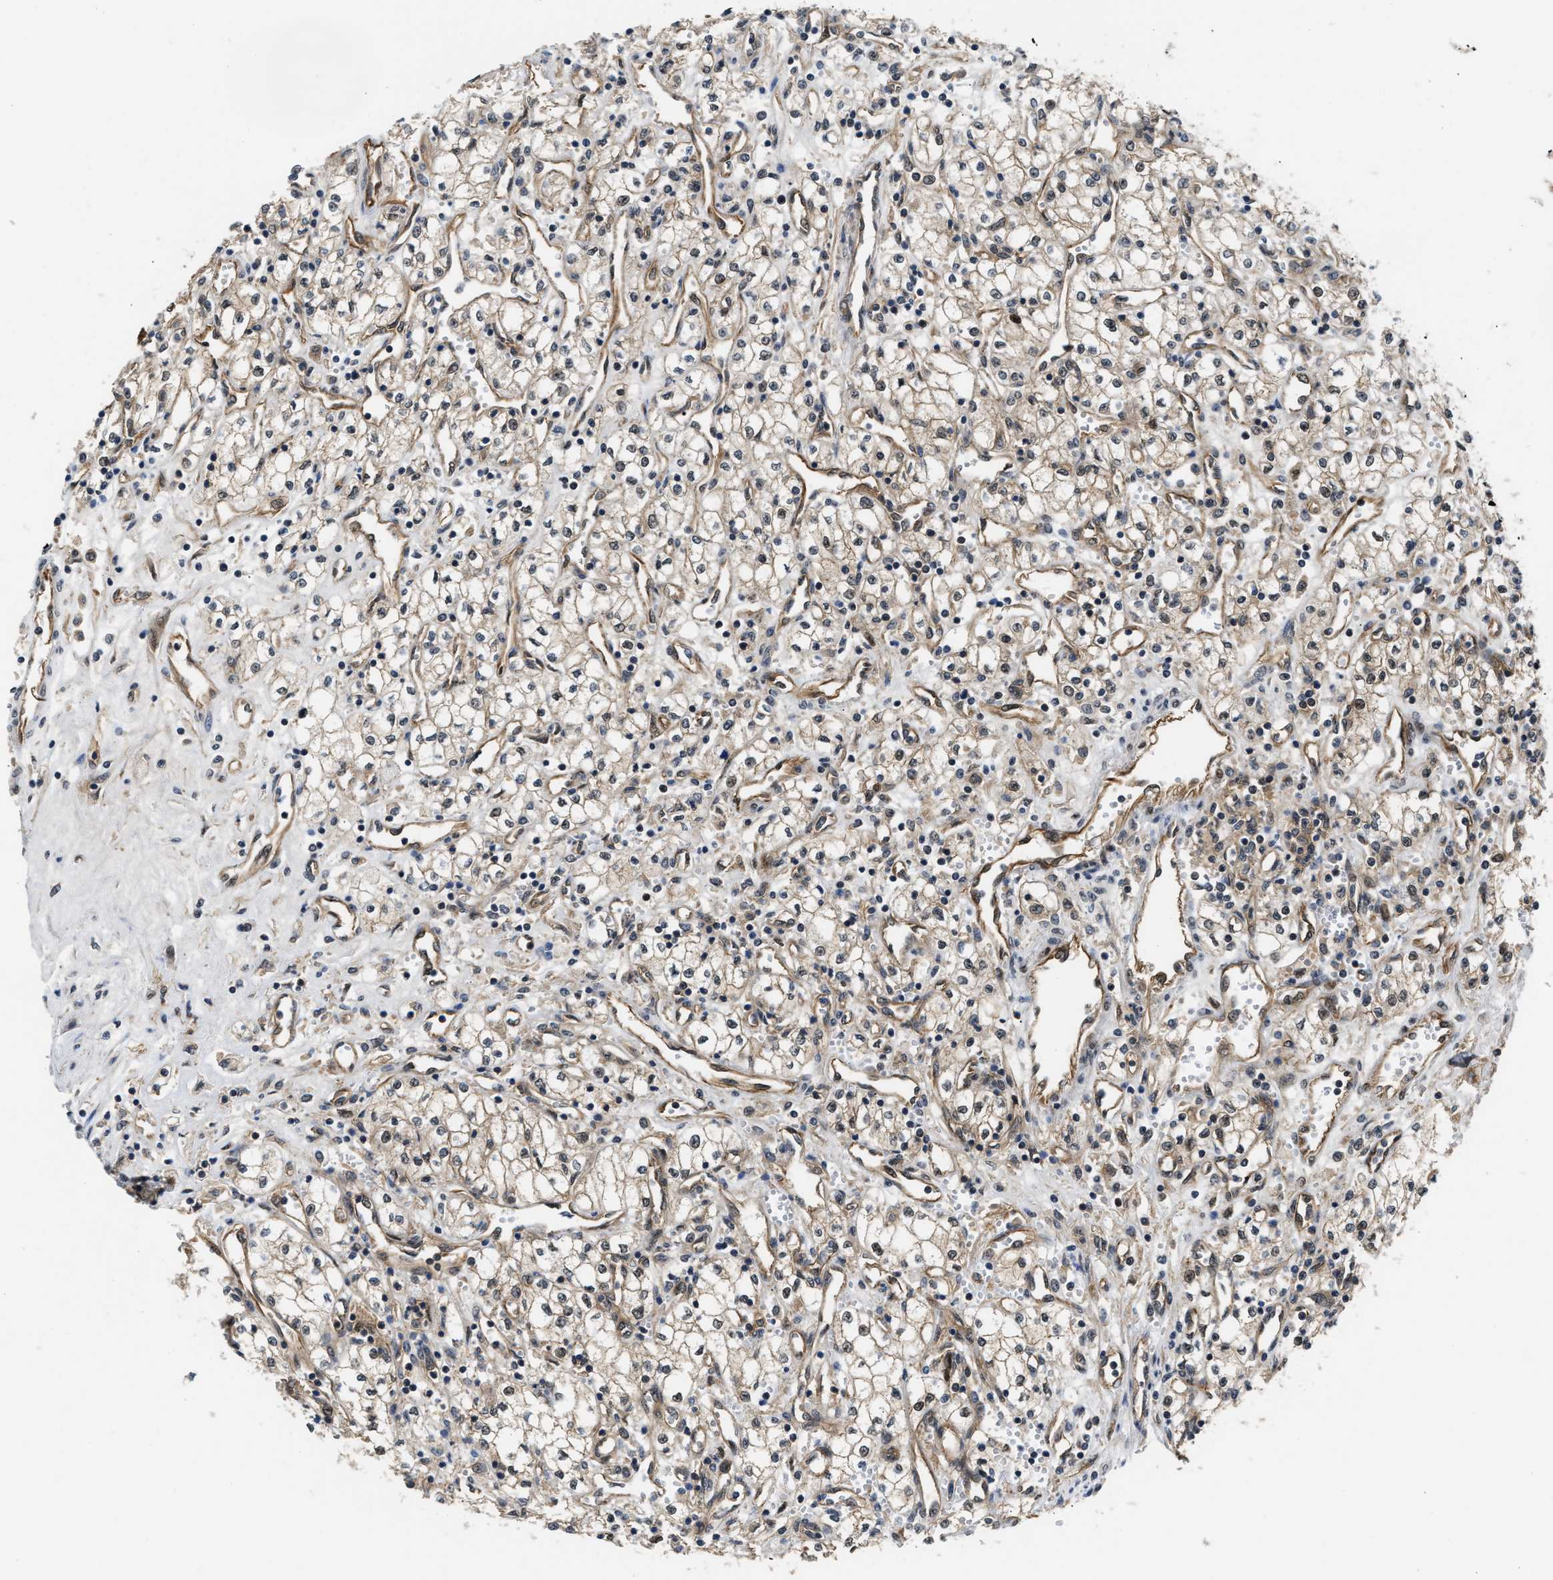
{"staining": {"intensity": "weak", "quantity": ">75%", "location": "cytoplasmic/membranous"}, "tissue": "renal cancer", "cell_type": "Tumor cells", "image_type": "cancer", "snomed": [{"axis": "morphology", "description": "Adenocarcinoma, NOS"}, {"axis": "topography", "description": "Kidney"}], "caption": "IHC of renal cancer (adenocarcinoma) displays low levels of weak cytoplasmic/membranous positivity in approximately >75% of tumor cells. (DAB (3,3'-diaminobenzidine) IHC, brown staining for protein, blue staining for nuclei).", "gene": "COPS2", "patient": {"sex": "male", "age": 59}}